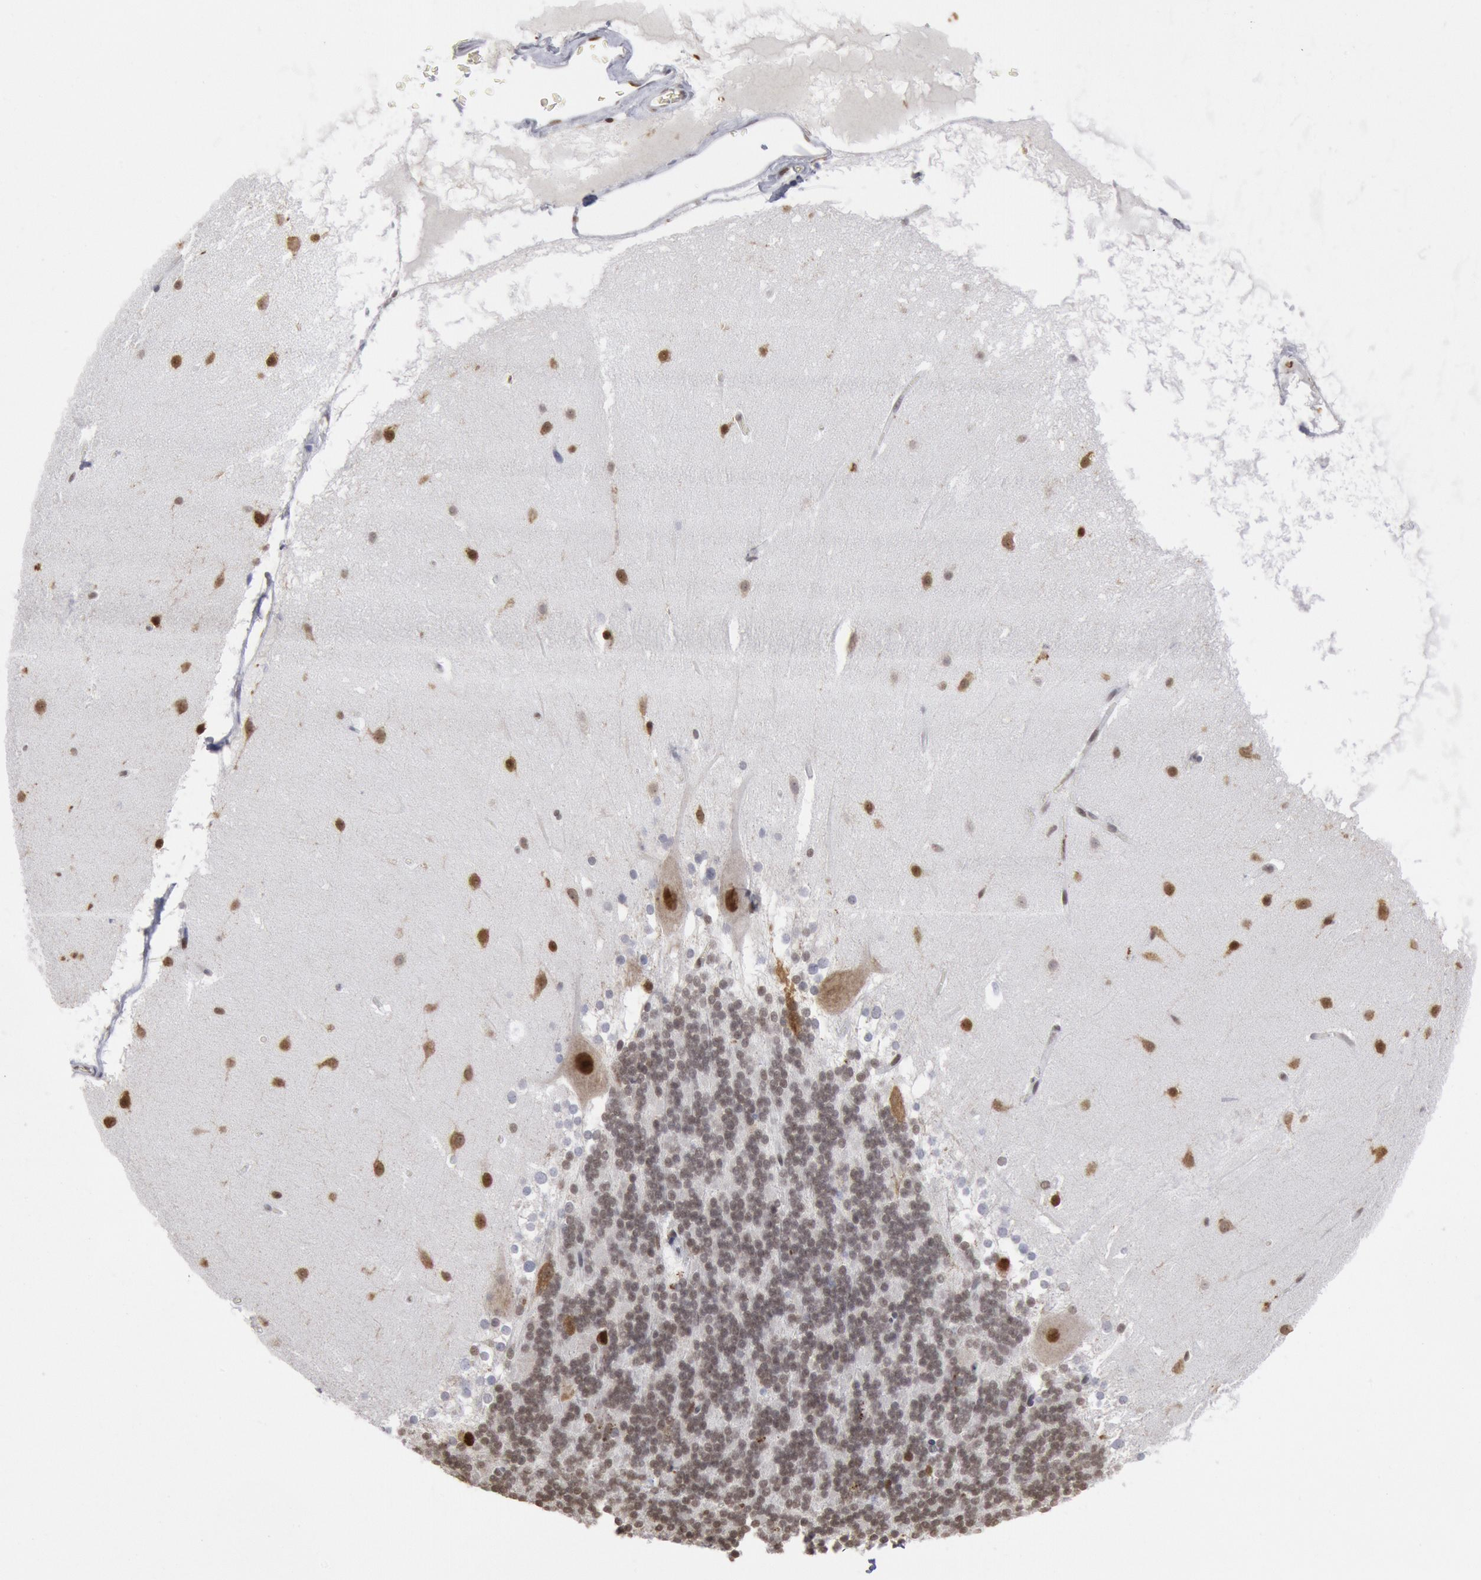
{"staining": {"intensity": "moderate", "quantity": ">75%", "location": "nuclear"}, "tissue": "cerebellum", "cell_type": "Cells in granular layer", "image_type": "normal", "snomed": [{"axis": "morphology", "description": "Normal tissue, NOS"}, {"axis": "topography", "description": "Cerebellum"}], "caption": "High-magnification brightfield microscopy of normal cerebellum stained with DAB (brown) and counterstained with hematoxylin (blue). cells in granular layer exhibit moderate nuclear expression is present in approximately>75% of cells.", "gene": "SUB1", "patient": {"sex": "female", "age": 19}}